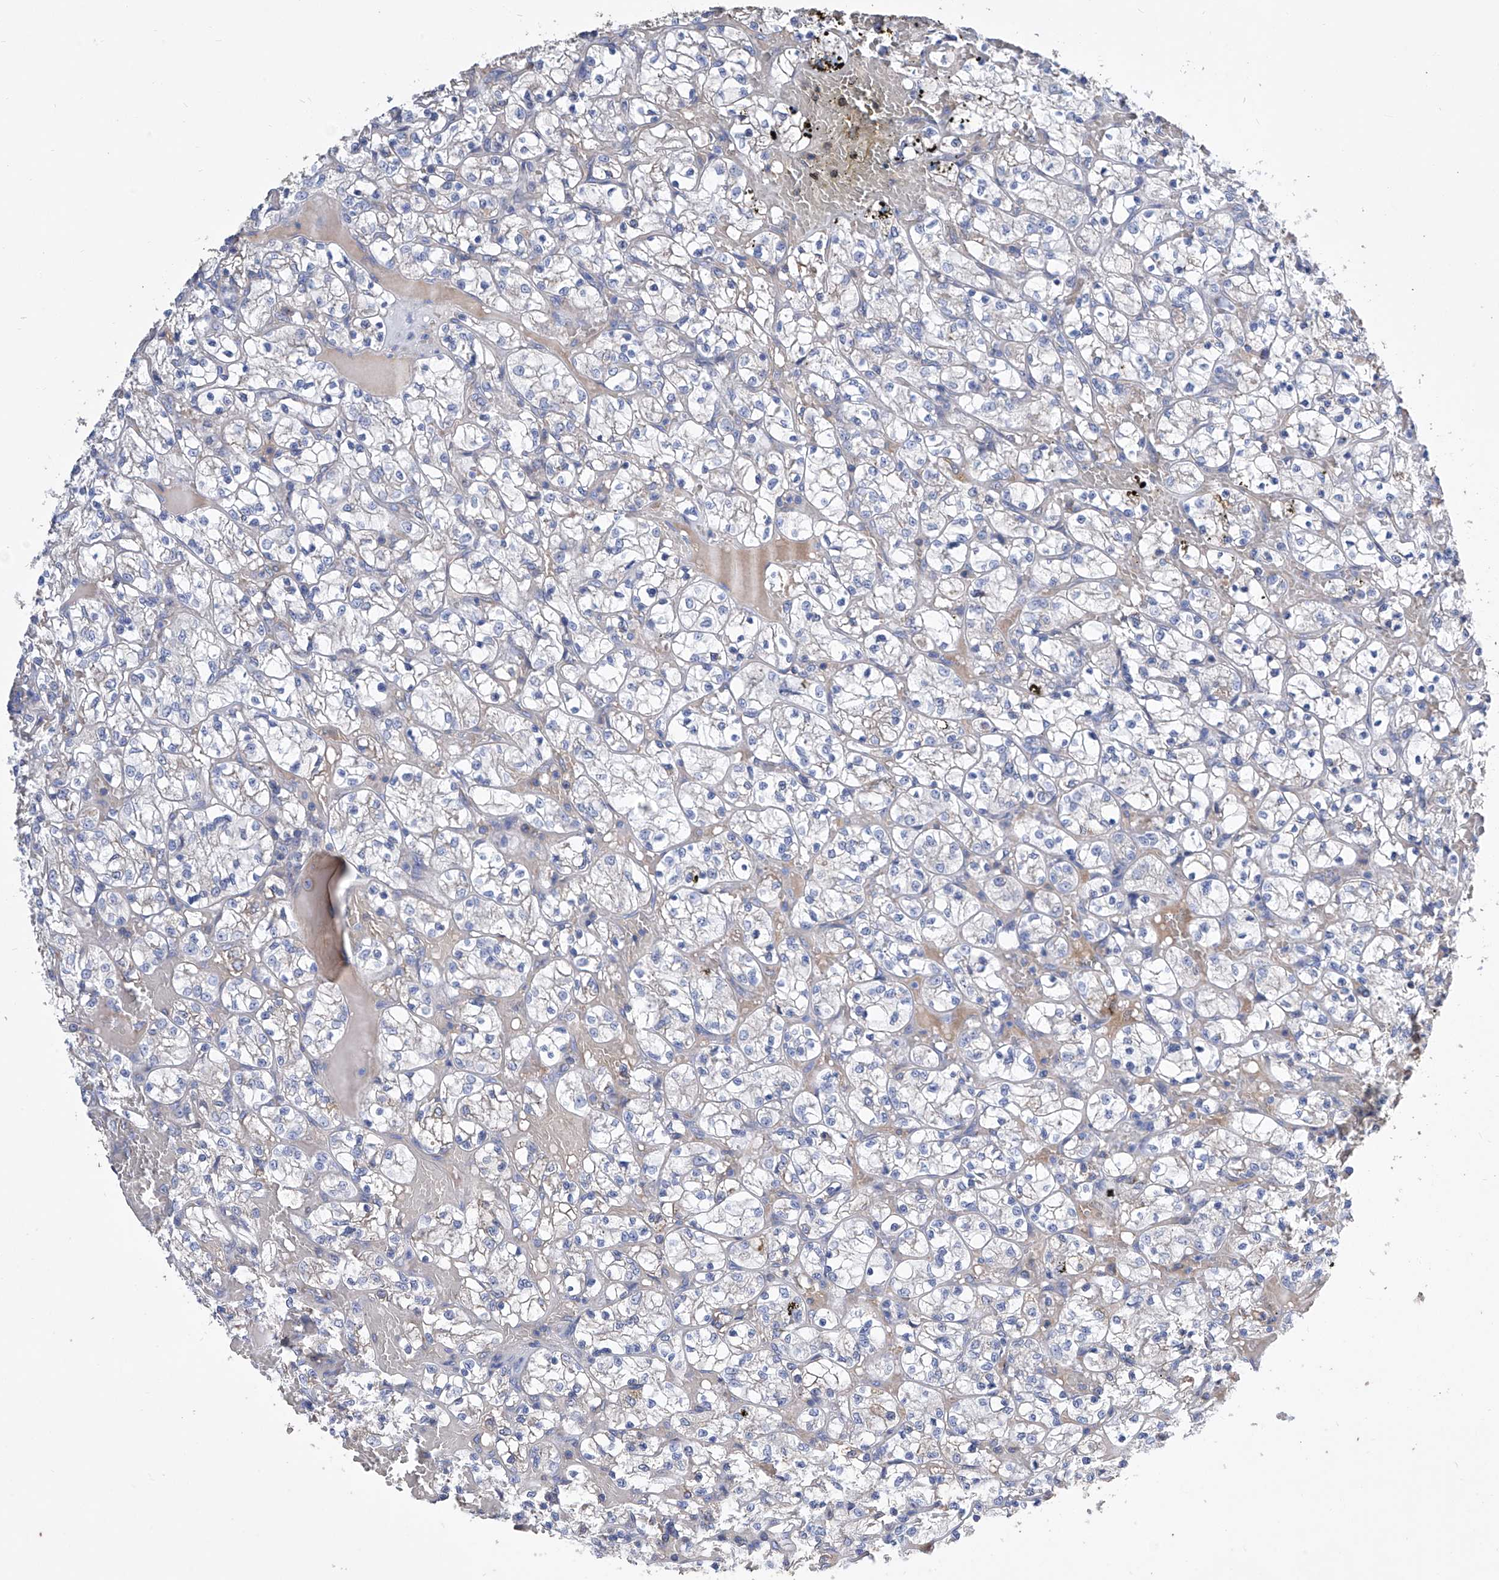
{"staining": {"intensity": "negative", "quantity": "none", "location": "none"}, "tissue": "renal cancer", "cell_type": "Tumor cells", "image_type": "cancer", "snomed": [{"axis": "morphology", "description": "Adenocarcinoma, NOS"}, {"axis": "topography", "description": "Kidney"}], "caption": "High magnification brightfield microscopy of renal cancer stained with DAB (brown) and counterstained with hematoxylin (blue): tumor cells show no significant positivity.", "gene": "TJAP1", "patient": {"sex": "female", "age": 69}}